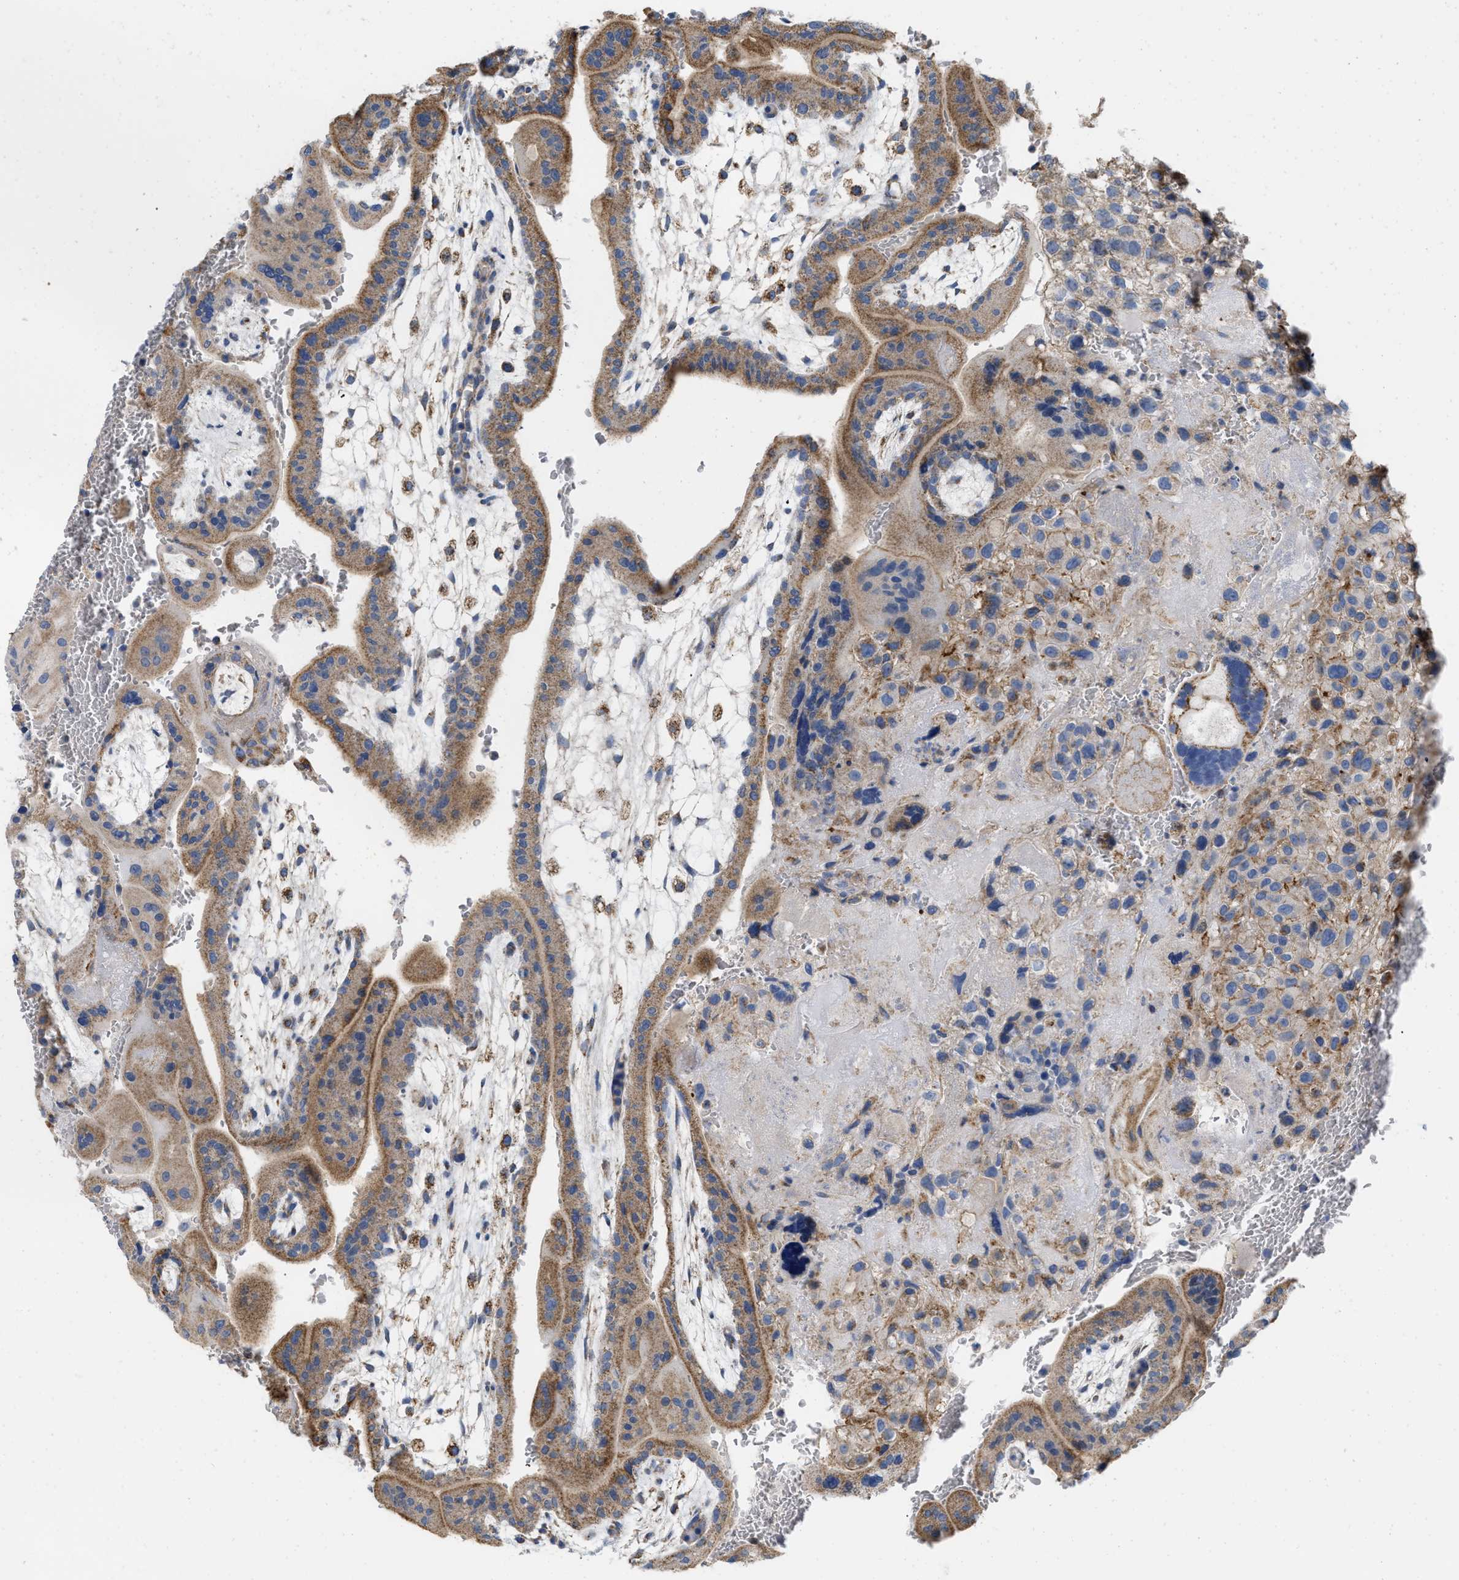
{"staining": {"intensity": "moderate", "quantity": "25%-75%", "location": "cytoplasmic/membranous"}, "tissue": "placenta", "cell_type": "Decidual cells", "image_type": "normal", "snomed": [{"axis": "morphology", "description": "Normal tissue, NOS"}, {"axis": "topography", "description": "Placenta"}], "caption": "A high-resolution micrograph shows immunohistochemistry staining of unremarkable placenta, which reveals moderate cytoplasmic/membranous positivity in approximately 25%-75% of decidual cells.", "gene": "GRB10", "patient": {"sex": "female", "age": 35}}